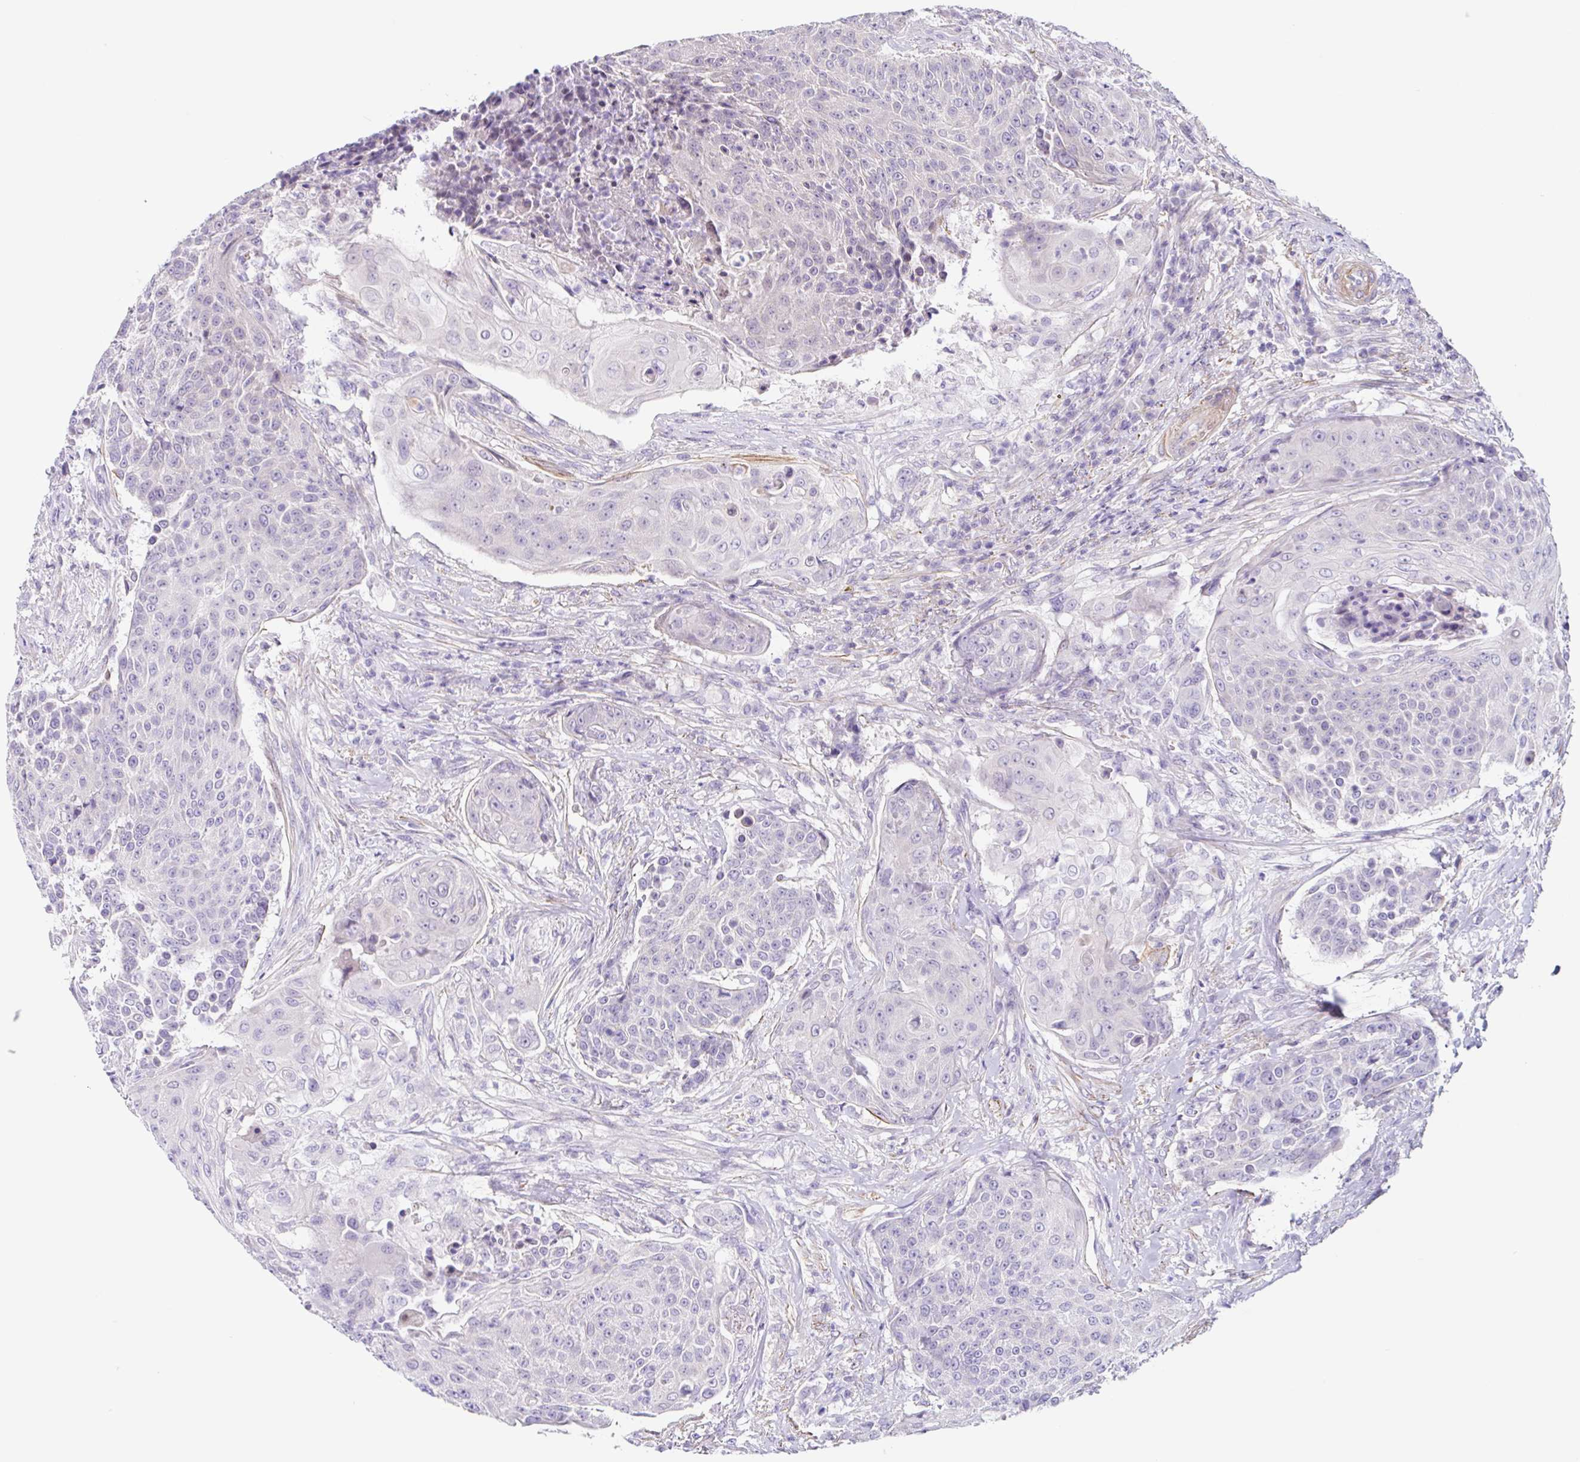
{"staining": {"intensity": "negative", "quantity": "none", "location": "none"}, "tissue": "urothelial cancer", "cell_type": "Tumor cells", "image_type": "cancer", "snomed": [{"axis": "morphology", "description": "Urothelial carcinoma, High grade"}, {"axis": "topography", "description": "Urinary bladder"}], "caption": "High magnification brightfield microscopy of urothelial cancer stained with DAB (brown) and counterstained with hematoxylin (blue): tumor cells show no significant expression. (Brightfield microscopy of DAB (3,3'-diaminobenzidine) immunohistochemistry at high magnification).", "gene": "DCAF17", "patient": {"sex": "female", "age": 63}}